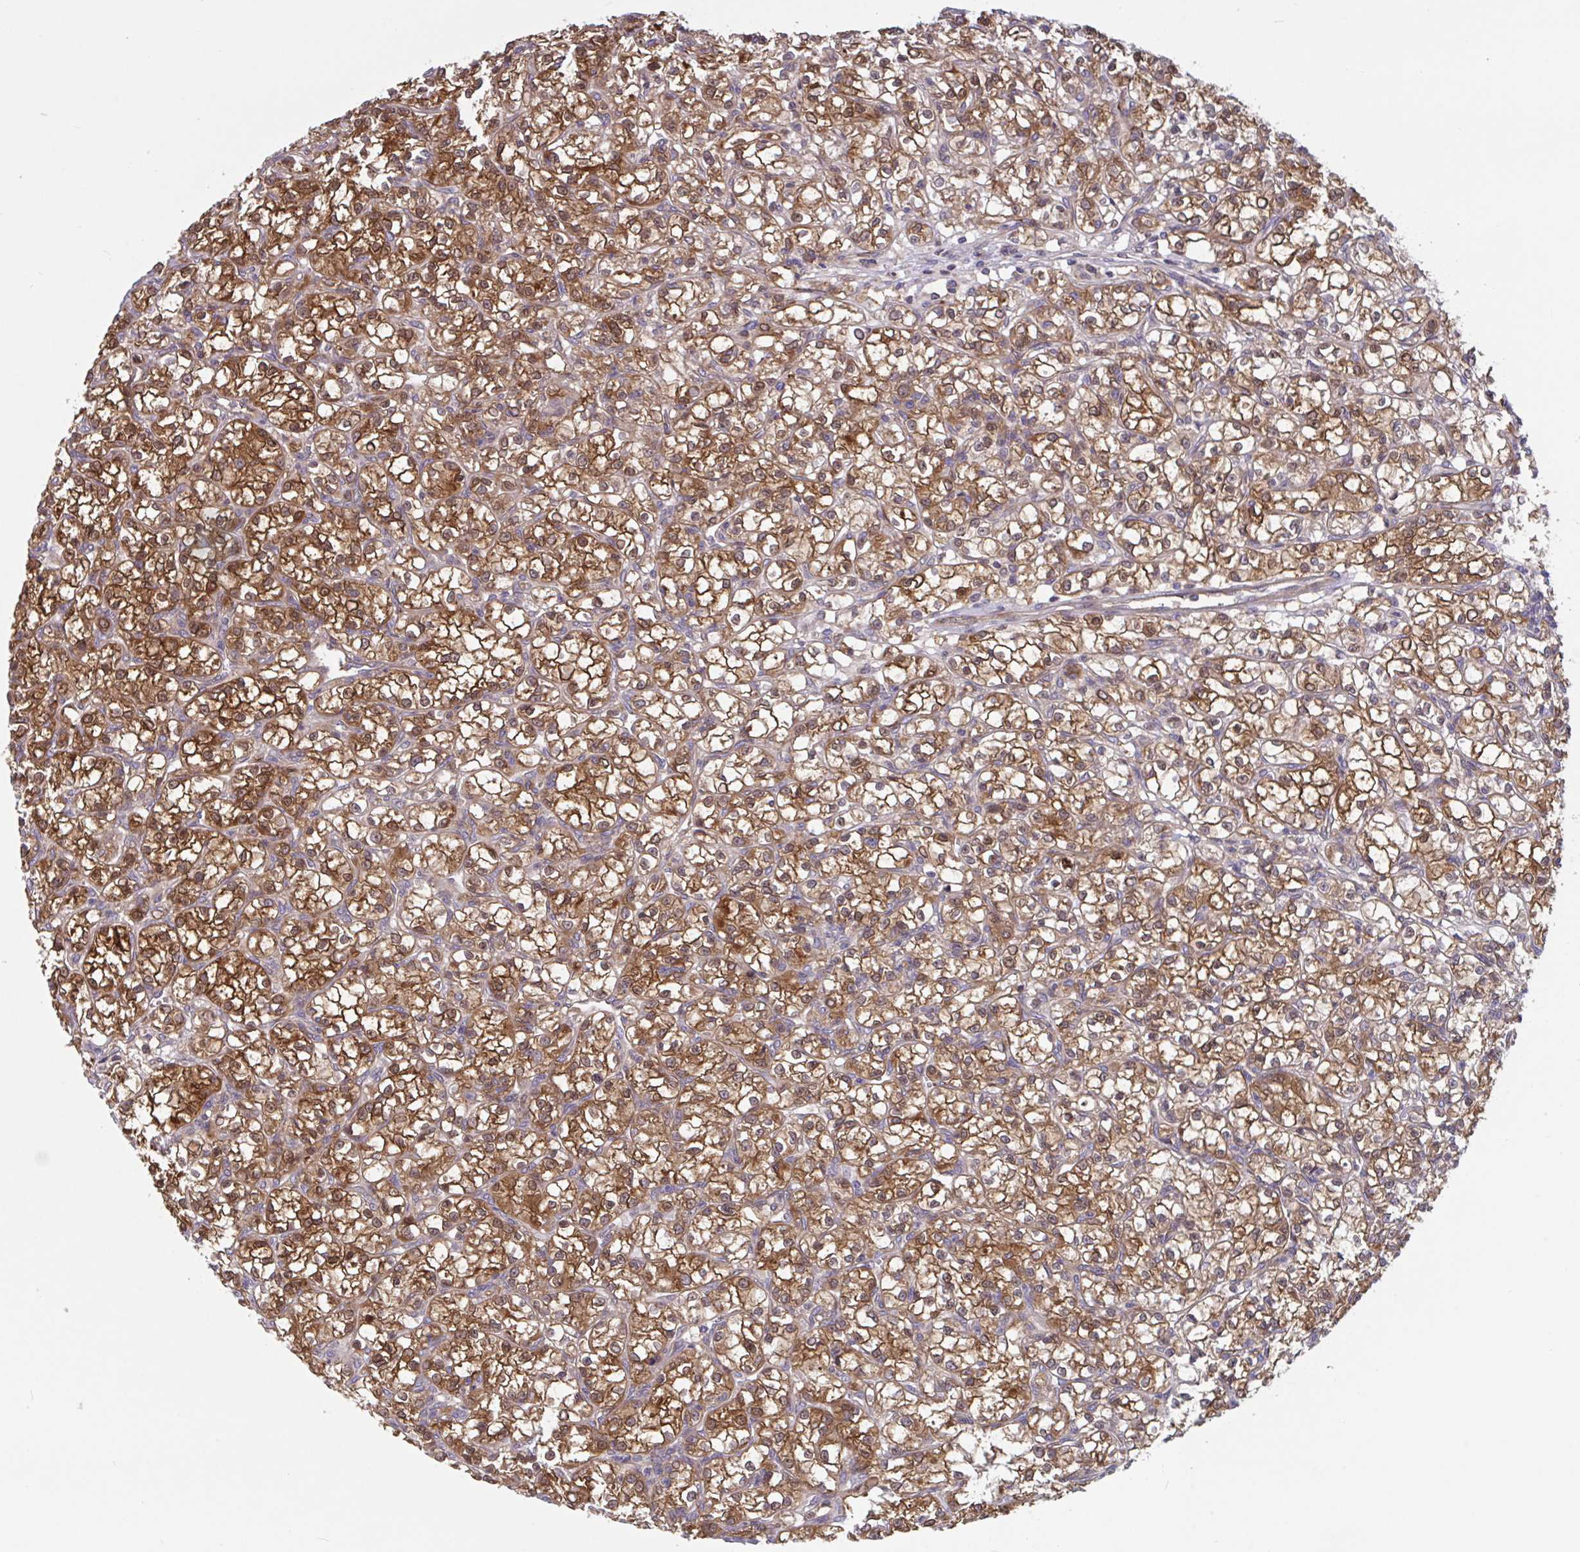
{"staining": {"intensity": "moderate", "quantity": ">75%", "location": "cytoplasmic/membranous,nuclear"}, "tissue": "renal cancer", "cell_type": "Tumor cells", "image_type": "cancer", "snomed": [{"axis": "morphology", "description": "Adenocarcinoma, NOS"}, {"axis": "topography", "description": "Kidney"}], "caption": "Human renal adenocarcinoma stained with a protein marker reveals moderate staining in tumor cells.", "gene": "LMNTD2", "patient": {"sex": "female", "age": 59}}